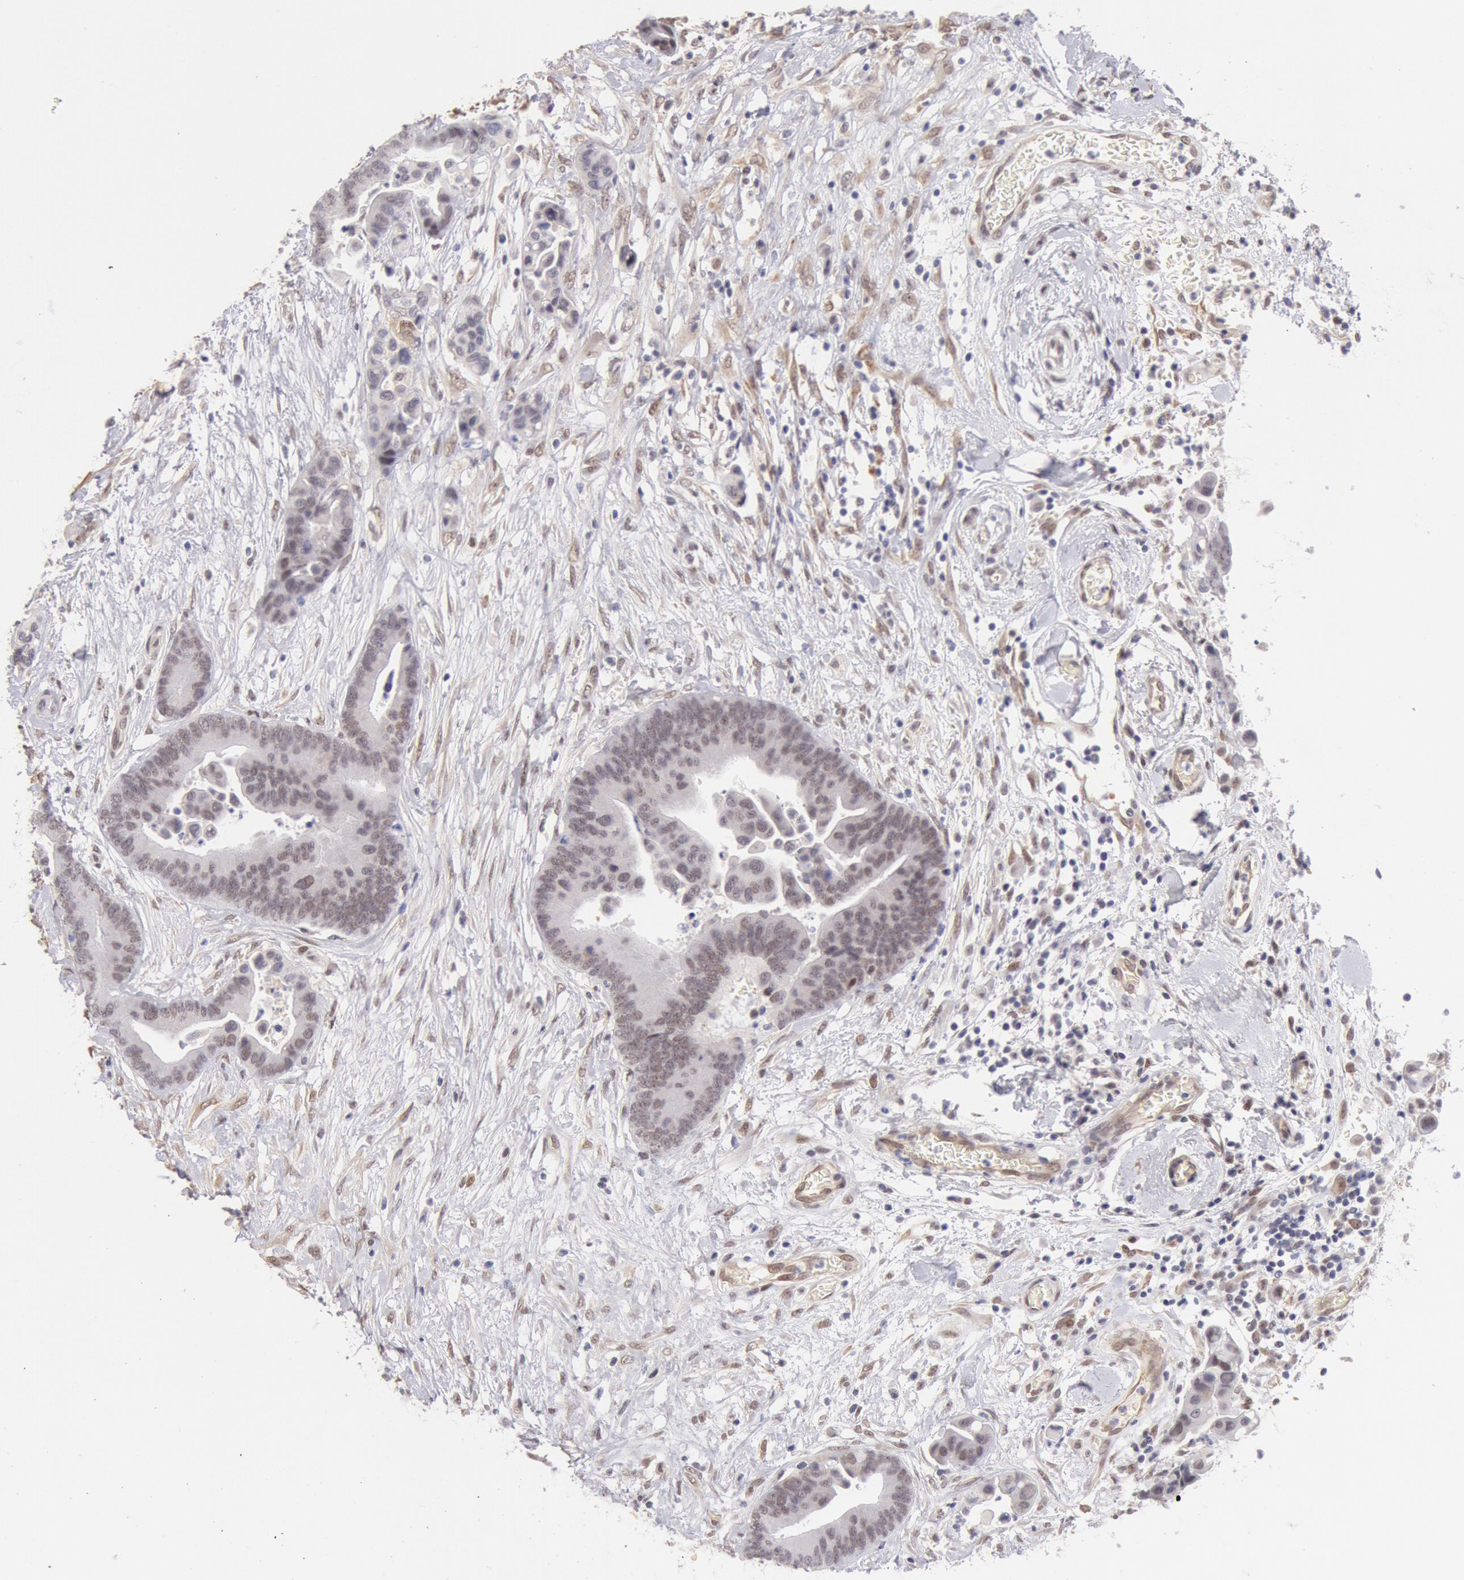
{"staining": {"intensity": "weak", "quantity": "<25%", "location": "nuclear"}, "tissue": "colorectal cancer", "cell_type": "Tumor cells", "image_type": "cancer", "snomed": [{"axis": "morphology", "description": "Adenocarcinoma, NOS"}, {"axis": "topography", "description": "Colon"}], "caption": "DAB (3,3'-diaminobenzidine) immunohistochemical staining of colorectal cancer displays no significant staining in tumor cells. (Brightfield microscopy of DAB (3,3'-diaminobenzidine) IHC at high magnification).", "gene": "CDKN2B", "patient": {"sex": "male", "age": 82}}